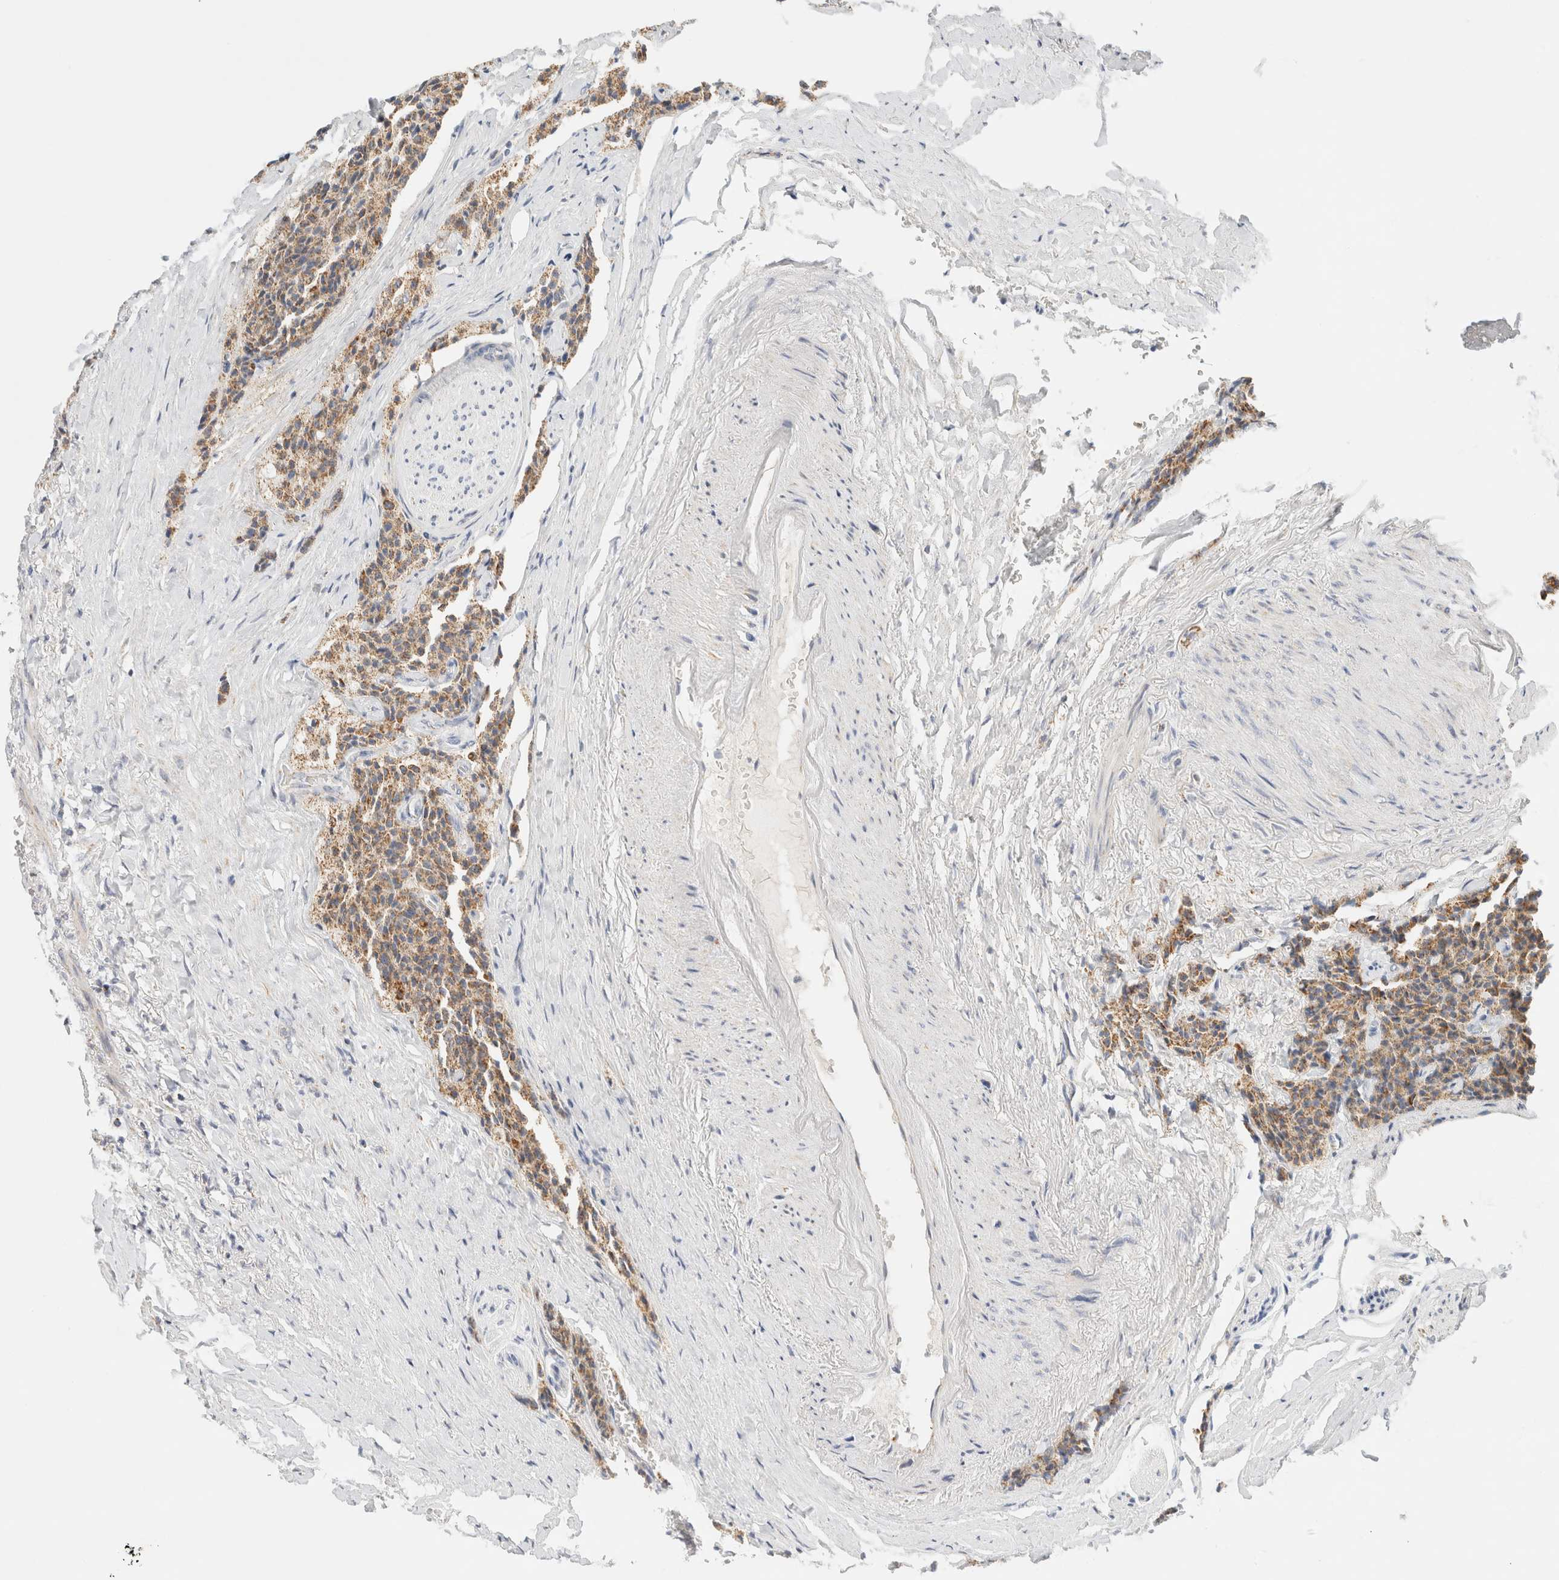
{"staining": {"intensity": "moderate", "quantity": ">75%", "location": "cytoplasmic/membranous"}, "tissue": "carcinoid", "cell_type": "Tumor cells", "image_type": "cancer", "snomed": [{"axis": "morphology", "description": "Carcinoid, malignant, NOS"}, {"axis": "topography", "description": "Colon"}], "caption": "Moderate cytoplasmic/membranous positivity for a protein is present in about >75% of tumor cells of carcinoid using immunohistochemistry (IHC).", "gene": "HDHD3", "patient": {"sex": "female", "age": 61}}